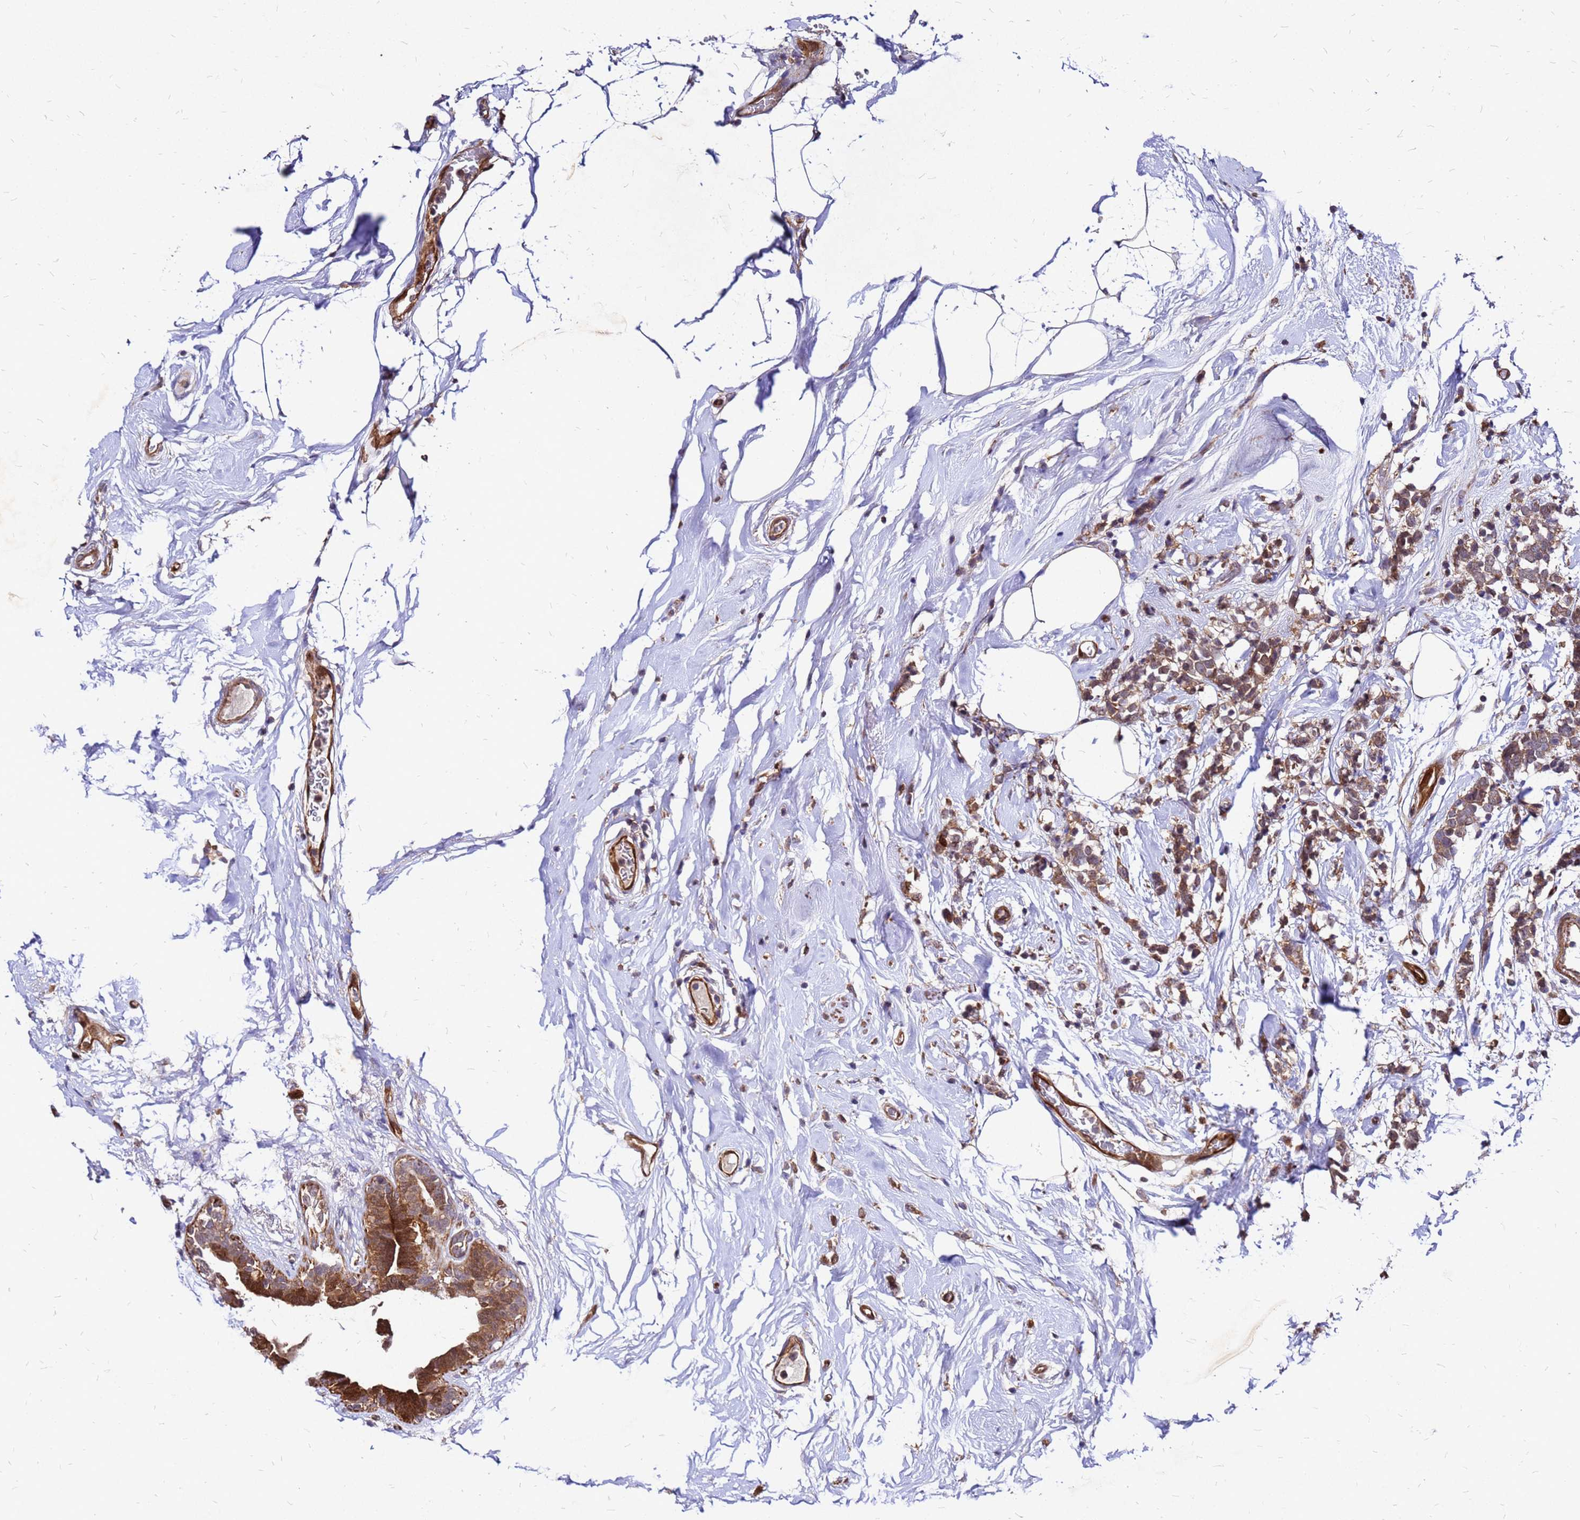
{"staining": {"intensity": "moderate", "quantity": ">75%", "location": "cytoplasmic/membranous"}, "tissue": "breast cancer", "cell_type": "Tumor cells", "image_type": "cancer", "snomed": [{"axis": "morphology", "description": "Lobular carcinoma"}, {"axis": "topography", "description": "Breast"}], "caption": "Immunohistochemistry (IHC) of lobular carcinoma (breast) displays medium levels of moderate cytoplasmic/membranous expression in about >75% of tumor cells. The protein is stained brown, and the nuclei are stained in blue (DAB IHC with brightfield microscopy, high magnification).", "gene": "DUSP23", "patient": {"sex": "female", "age": 58}}